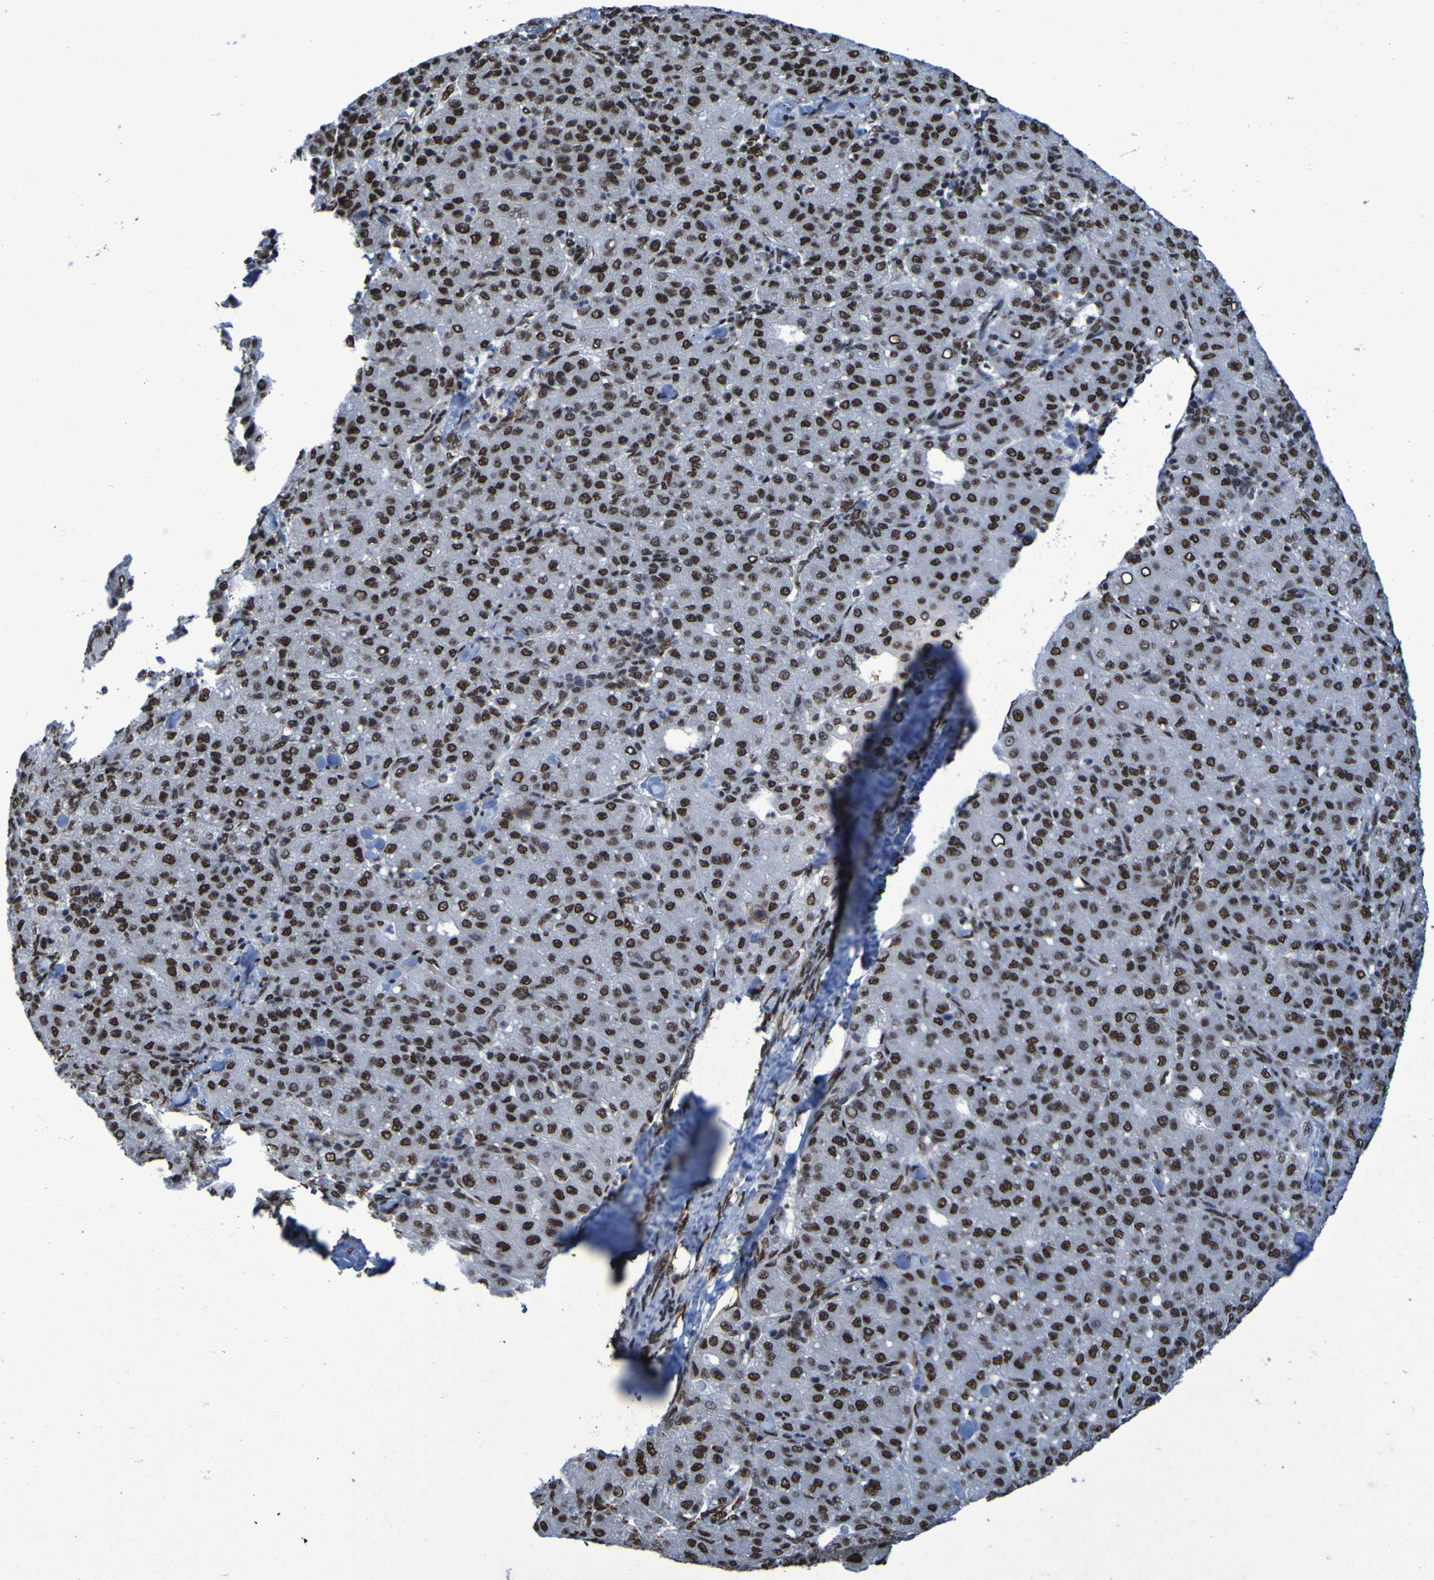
{"staining": {"intensity": "strong", "quantity": ">75%", "location": "nuclear"}, "tissue": "liver cancer", "cell_type": "Tumor cells", "image_type": "cancer", "snomed": [{"axis": "morphology", "description": "Carcinoma, Hepatocellular, NOS"}, {"axis": "topography", "description": "Liver"}], "caption": "DAB (3,3'-diaminobenzidine) immunohistochemical staining of liver cancer reveals strong nuclear protein staining in approximately >75% of tumor cells. Nuclei are stained in blue.", "gene": "HNRNPR", "patient": {"sex": "male", "age": 65}}